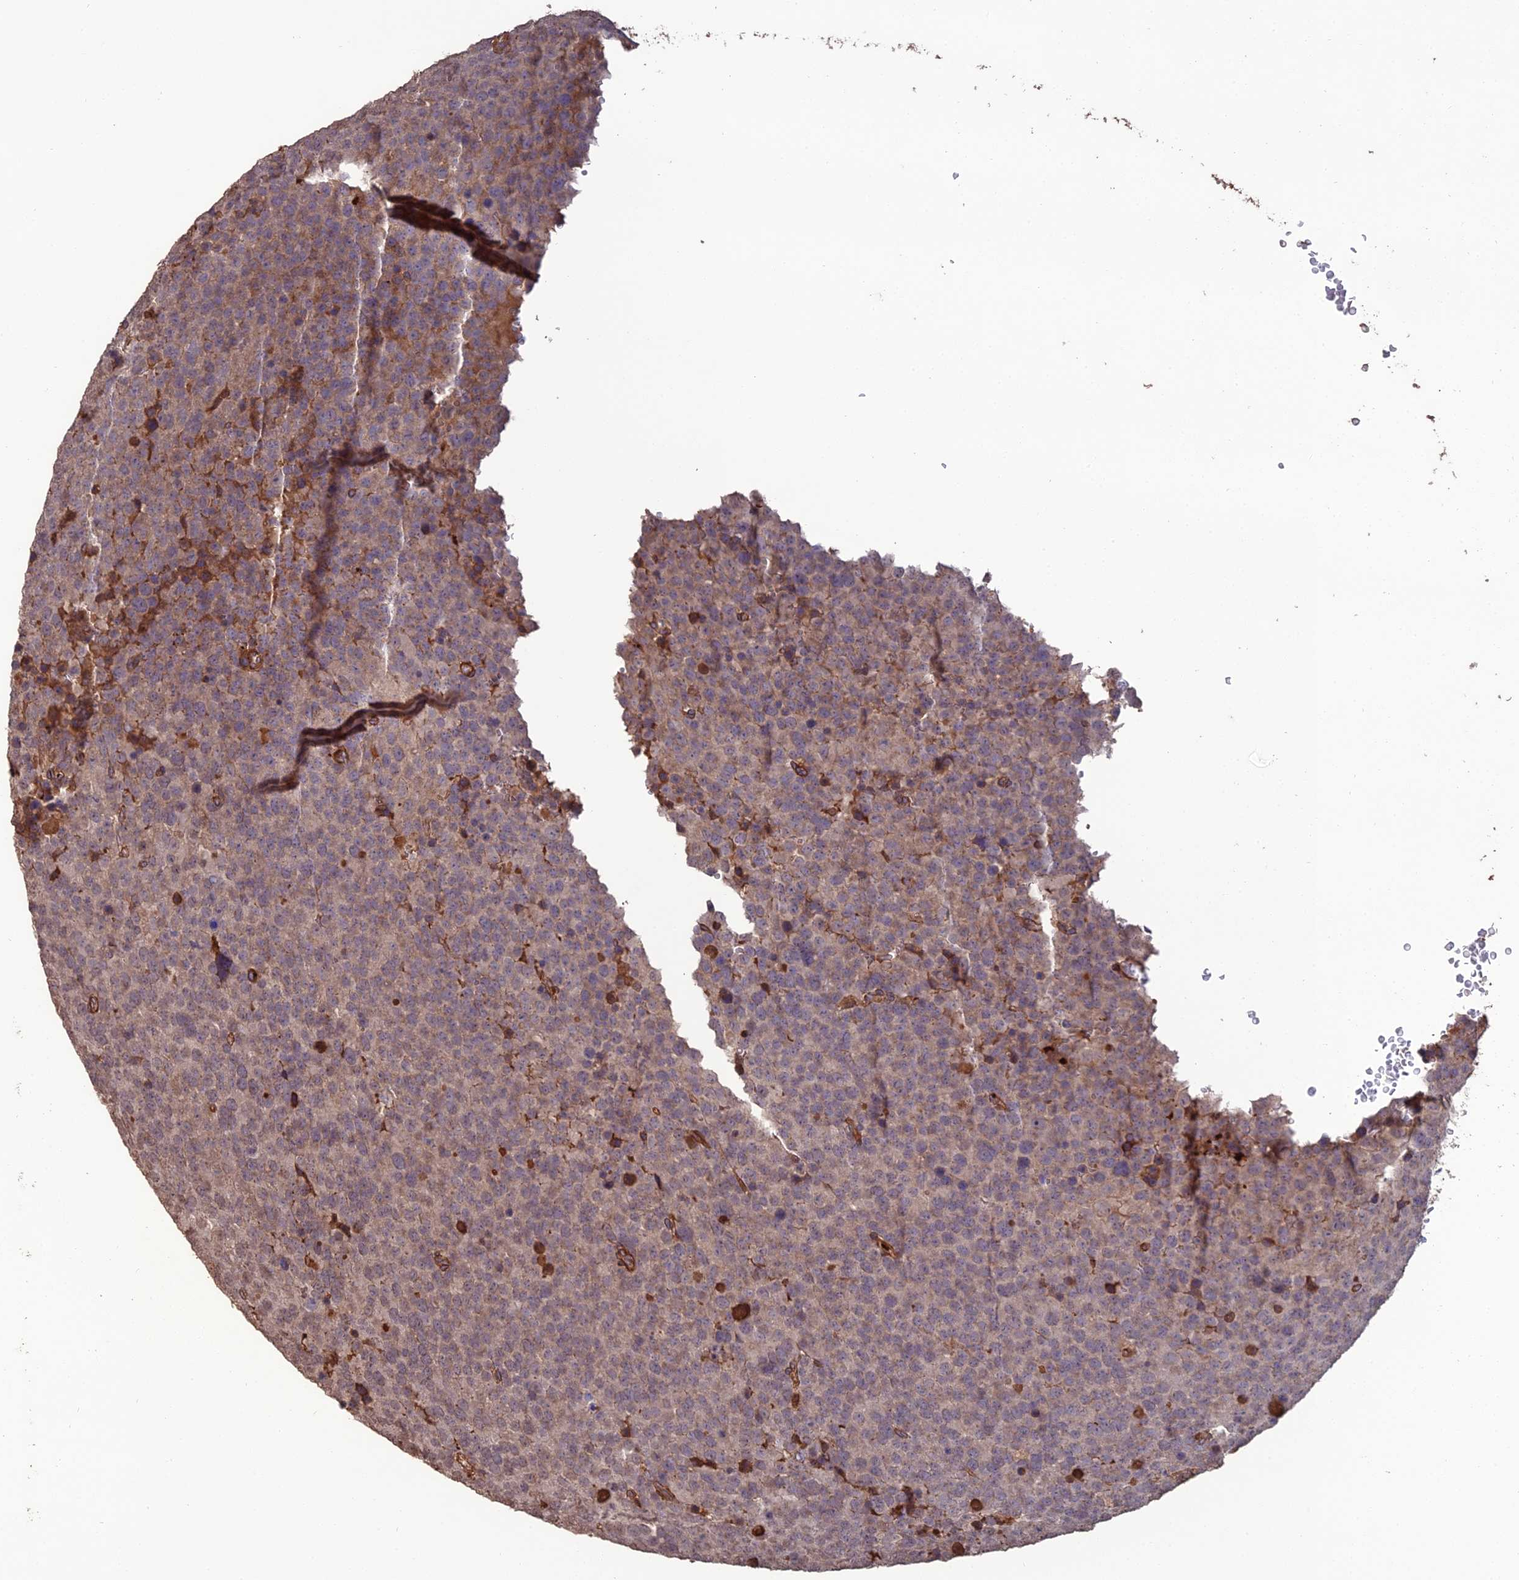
{"staining": {"intensity": "weak", "quantity": ">75%", "location": "cytoplasmic/membranous"}, "tissue": "testis cancer", "cell_type": "Tumor cells", "image_type": "cancer", "snomed": [{"axis": "morphology", "description": "Seminoma, NOS"}, {"axis": "topography", "description": "Testis"}], "caption": "Protein analysis of testis cancer tissue demonstrates weak cytoplasmic/membranous staining in about >75% of tumor cells. The protein is stained brown, and the nuclei are stained in blue (DAB IHC with brightfield microscopy, high magnification).", "gene": "ATP6V0A2", "patient": {"sex": "male", "age": 71}}